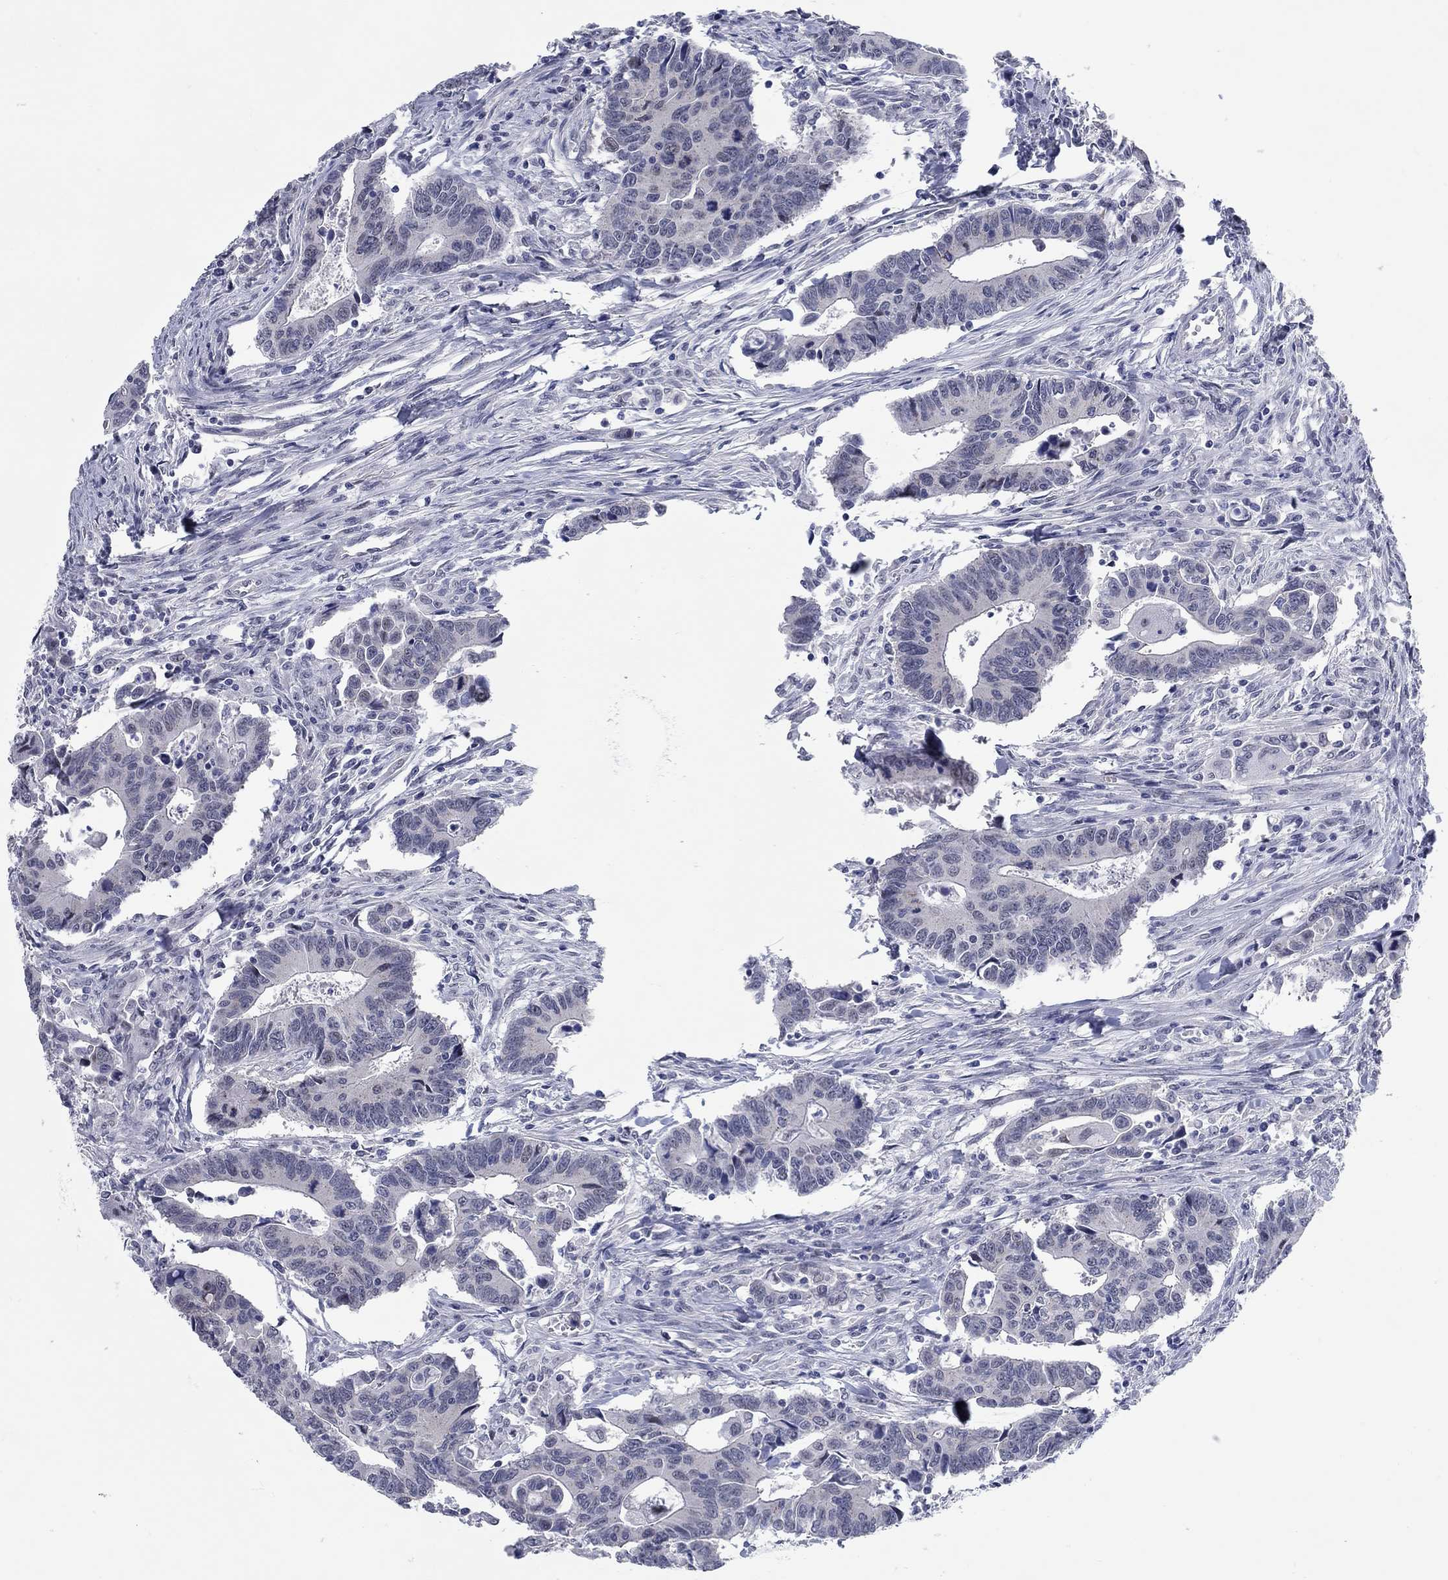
{"staining": {"intensity": "negative", "quantity": "none", "location": "none"}, "tissue": "colorectal cancer", "cell_type": "Tumor cells", "image_type": "cancer", "snomed": [{"axis": "morphology", "description": "Adenocarcinoma, NOS"}, {"axis": "topography", "description": "Rectum"}], "caption": "There is no significant expression in tumor cells of colorectal adenocarcinoma. (DAB (3,3'-diaminobenzidine) immunohistochemistry (IHC) visualized using brightfield microscopy, high magnification).", "gene": "WASF3", "patient": {"sex": "male", "age": 67}}